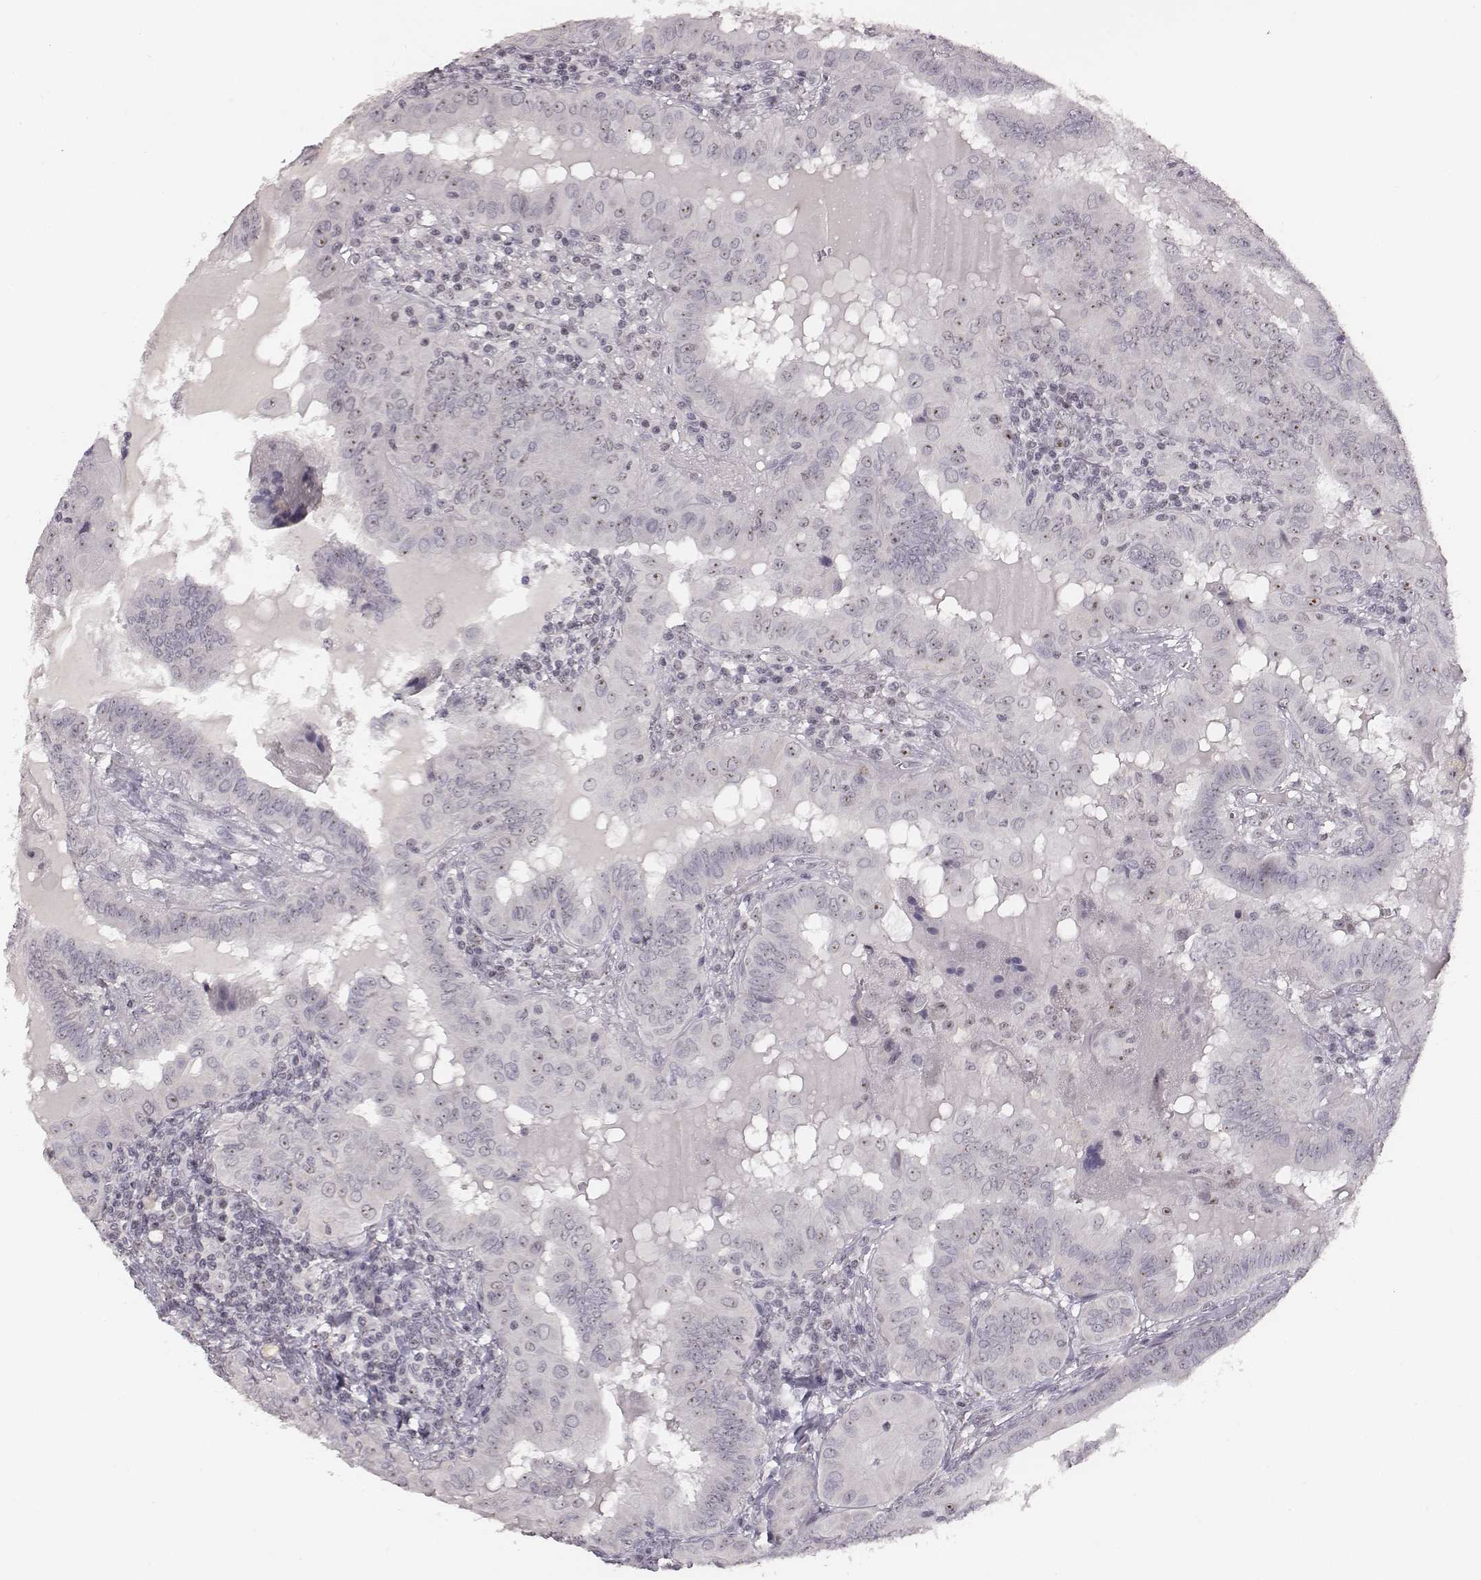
{"staining": {"intensity": "moderate", "quantity": "25%-75%", "location": "nuclear"}, "tissue": "thyroid cancer", "cell_type": "Tumor cells", "image_type": "cancer", "snomed": [{"axis": "morphology", "description": "Papillary adenocarcinoma, NOS"}, {"axis": "topography", "description": "Thyroid gland"}], "caption": "Protein staining of thyroid cancer tissue shows moderate nuclear expression in approximately 25%-75% of tumor cells.", "gene": "NIFK", "patient": {"sex": "female", "age": 37}}